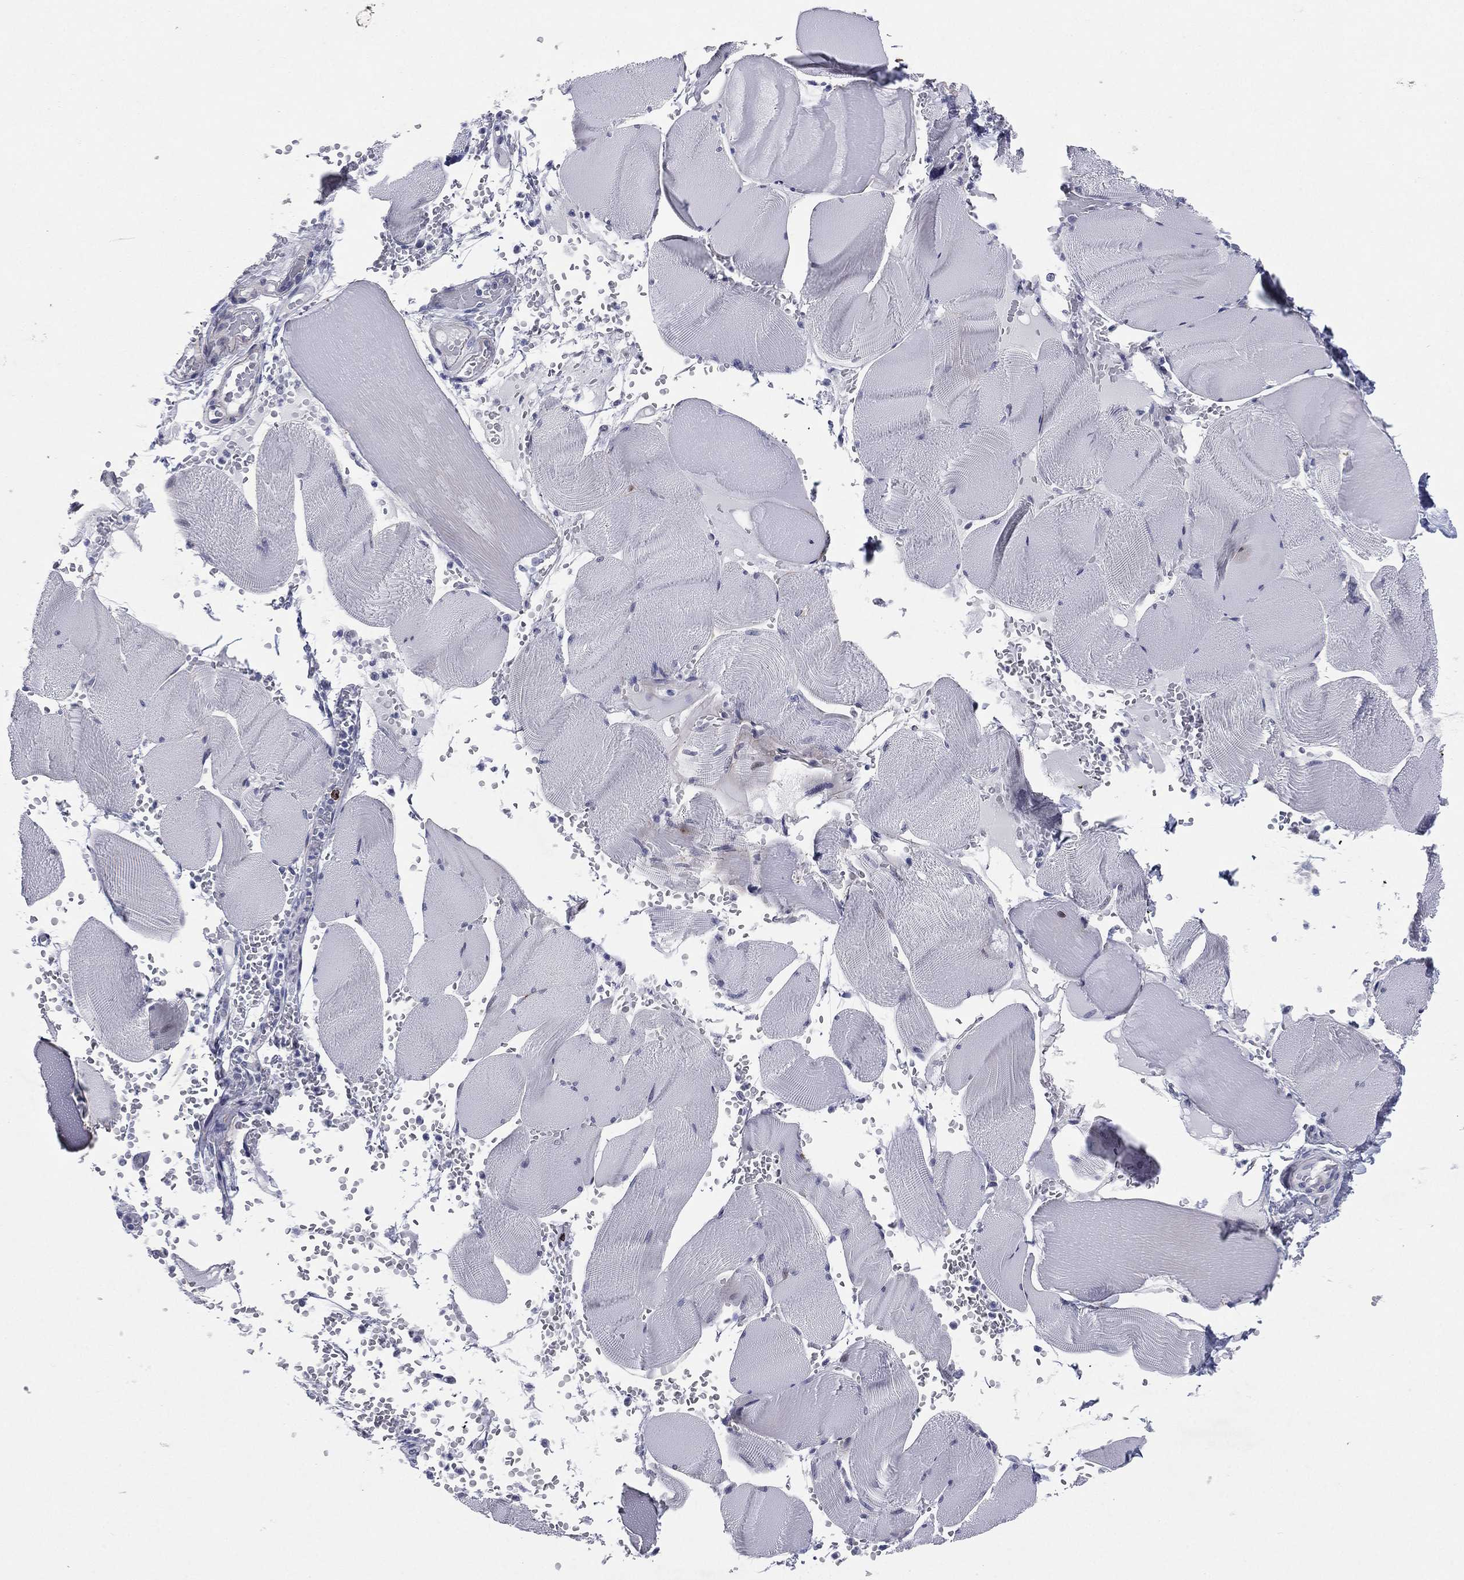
{"staining": {"intensity": "negative", "quantity": "none", "location": "none"}, "tissue": "skeletal muscle", "cell_type": "Myocytes", "image_type": "normal", "snomed": [{"axis": "morphology", "description": "Normal tissue, NOS"}, {"axis": "topography", "description": "Skeletal muscle"}], "caption": "The micrograph displays no significant expression in myocytes of skeletal muscle.", "gene": "HLA", "patient": {"sex": "male", "age": 56}}